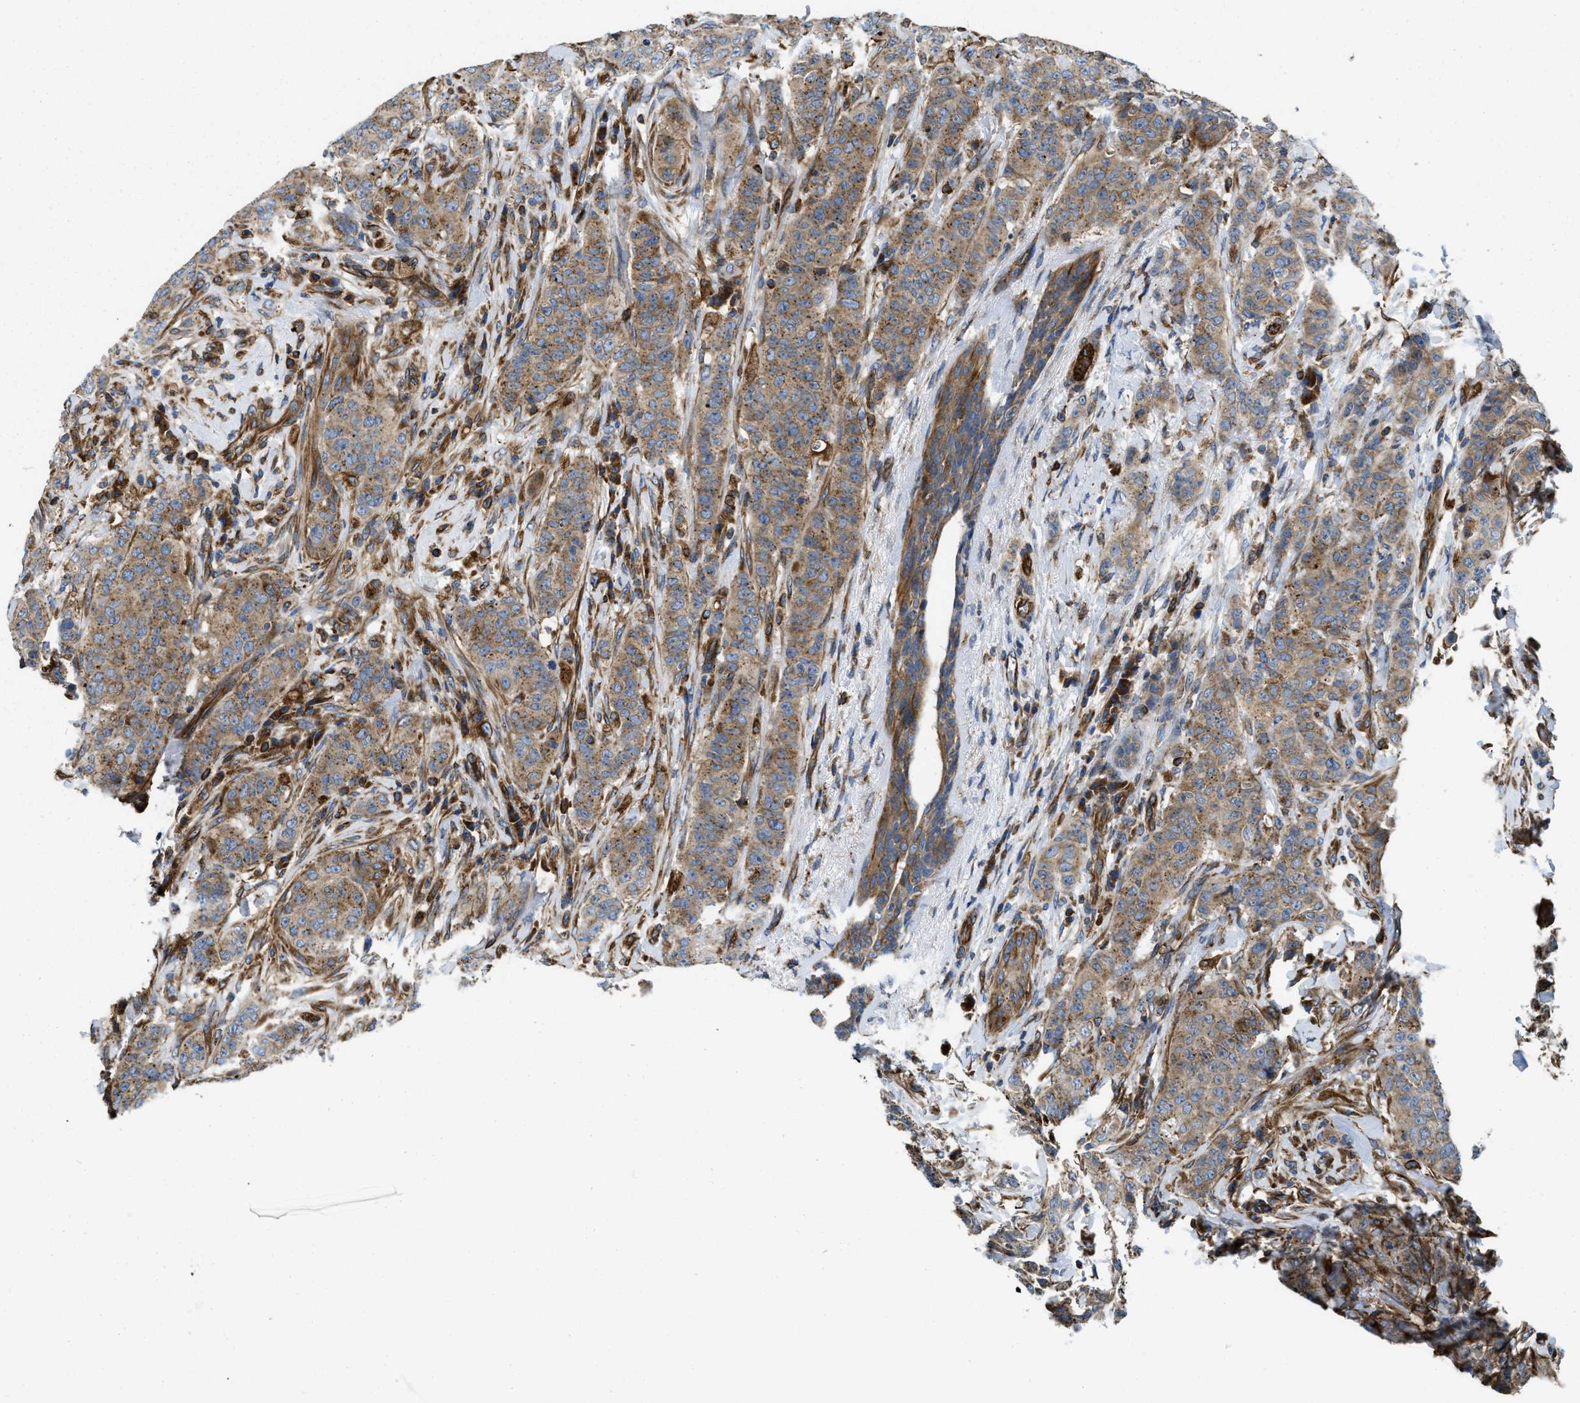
{"staining": {"intensity": "moderate", "quantity": ">75%", "location": "cytoplasmic/membranous"}, "tissue": "breast cancer", "cell_type": "Tumor cells", "image_type": "cancer", "snomed": [{"axis": "morphology", "description": "Normal tissue, NOS"}, {"axis": "morphology", "description": "Duct carcinoma"}, {"axis": "topography", "description": "Breast"}], "caption": "Intraductal carcinoma (breast) stained for a protein reveals moderate cytoplasmic/membranous positivity in tumor cells. The staining is performed using DAB (3,3'-diaminobenzidine) brown chromogen to label protein expression. The nuclei are counter-stained blue using hematoxylin.", "gene": "HSD17B12", "patient": {"sex": "female", "age": 40}}